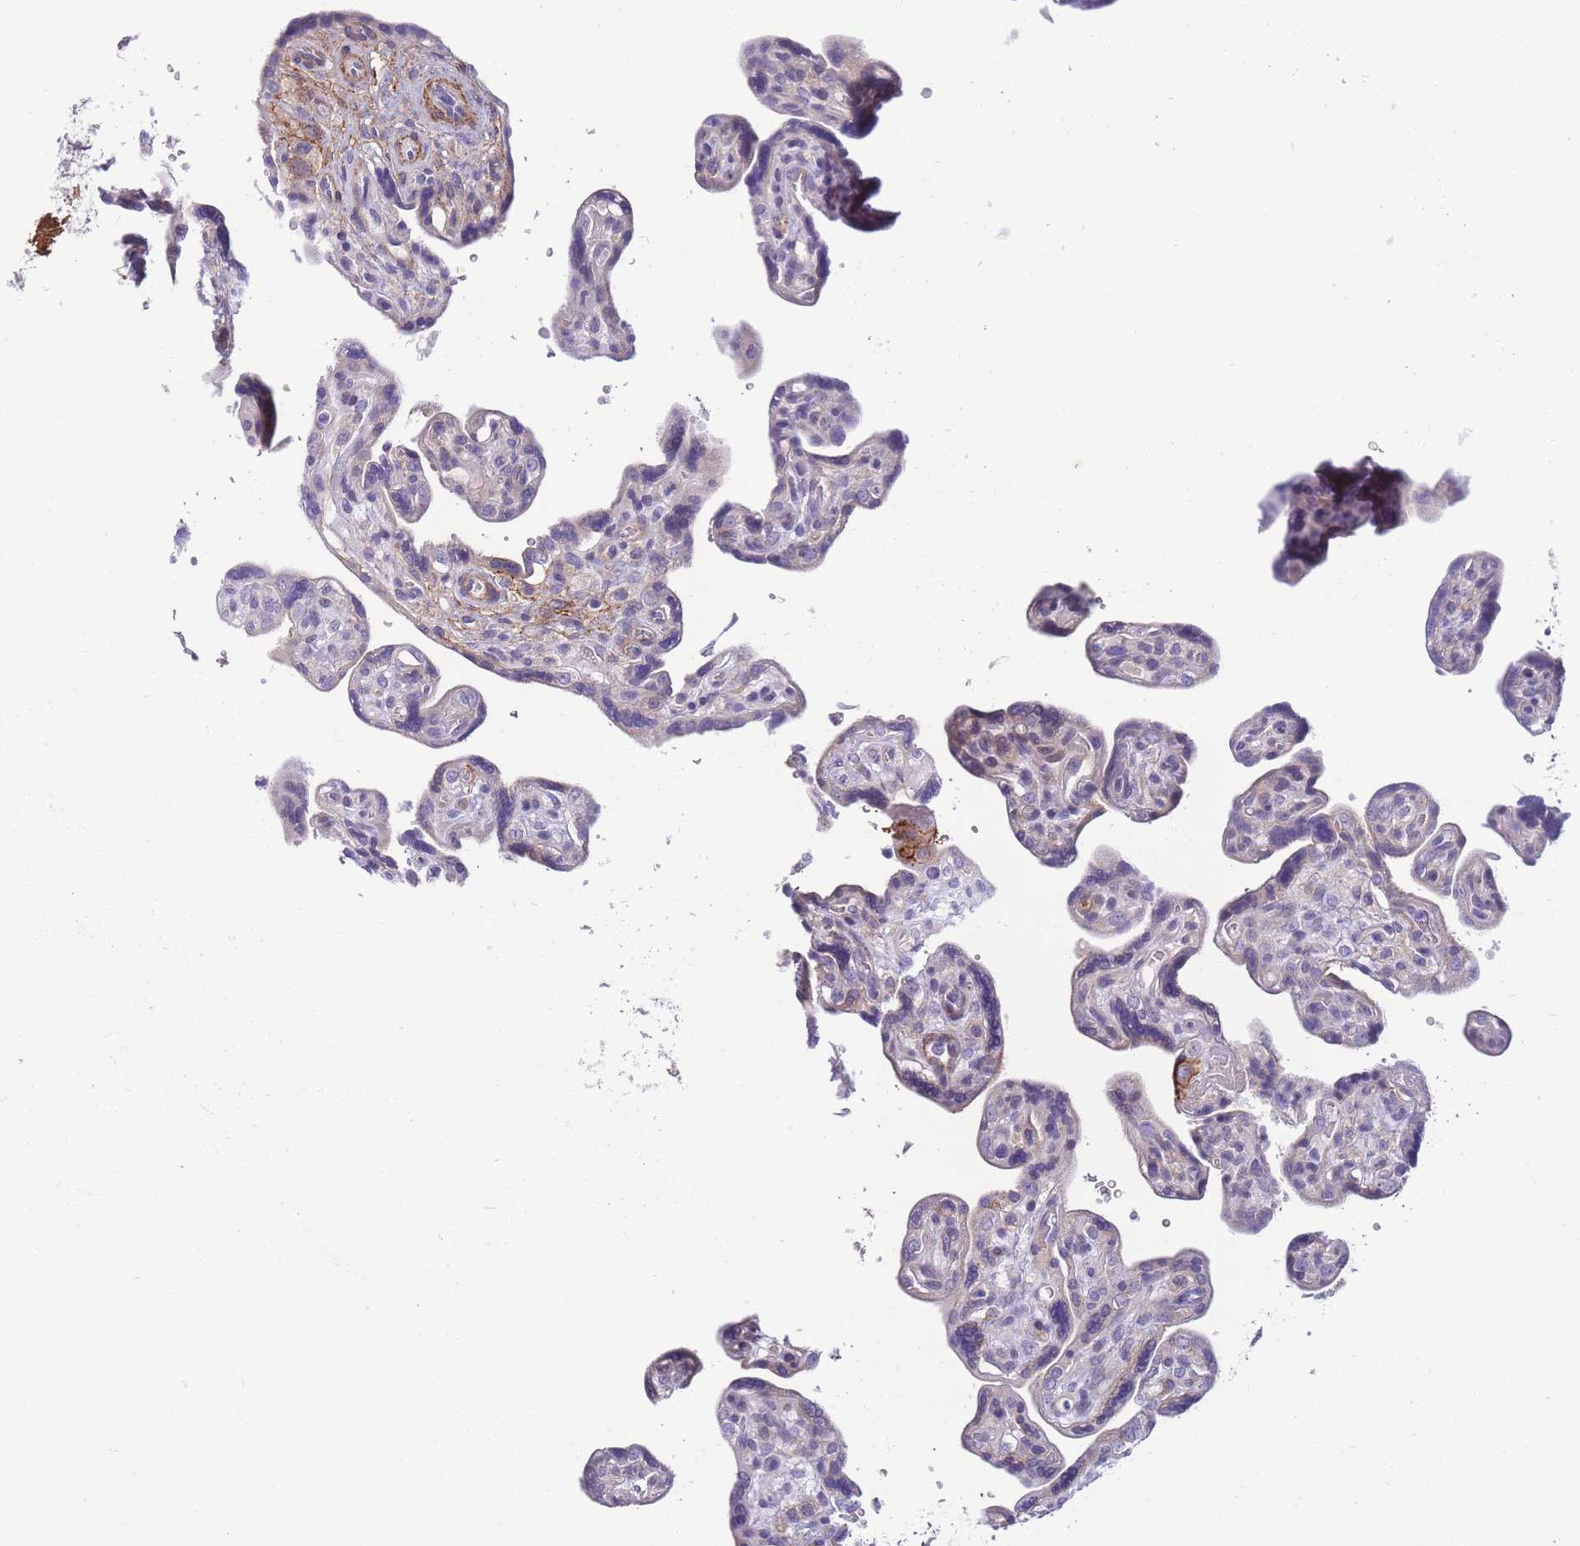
{"staining": {"intensity": "negative", "quantity": "none", "location": "none"}, "tissue": "placenta", "cell_type": "Trophoblastic cells", "image_type": "normal", "snomed": [{"axis": "morphology", "description": "Normal tissue, NOS"}, {"axis": "topography", "description": "Placenta"}], "caption": "DAB (3,3'-diaminobenzidine) immunohistochemical staining of normal human placenta shows no significant staining in trophoblastic cells. The staining was performed using DAB (3,3'-diaminobenzidine) to visualize the protein expression in brown, while the nuclei were stained in blue with hematoxylin (Magnification: 20x).", "gene": "FAM124A", "patient": {"sex": "female", "age": 39}}